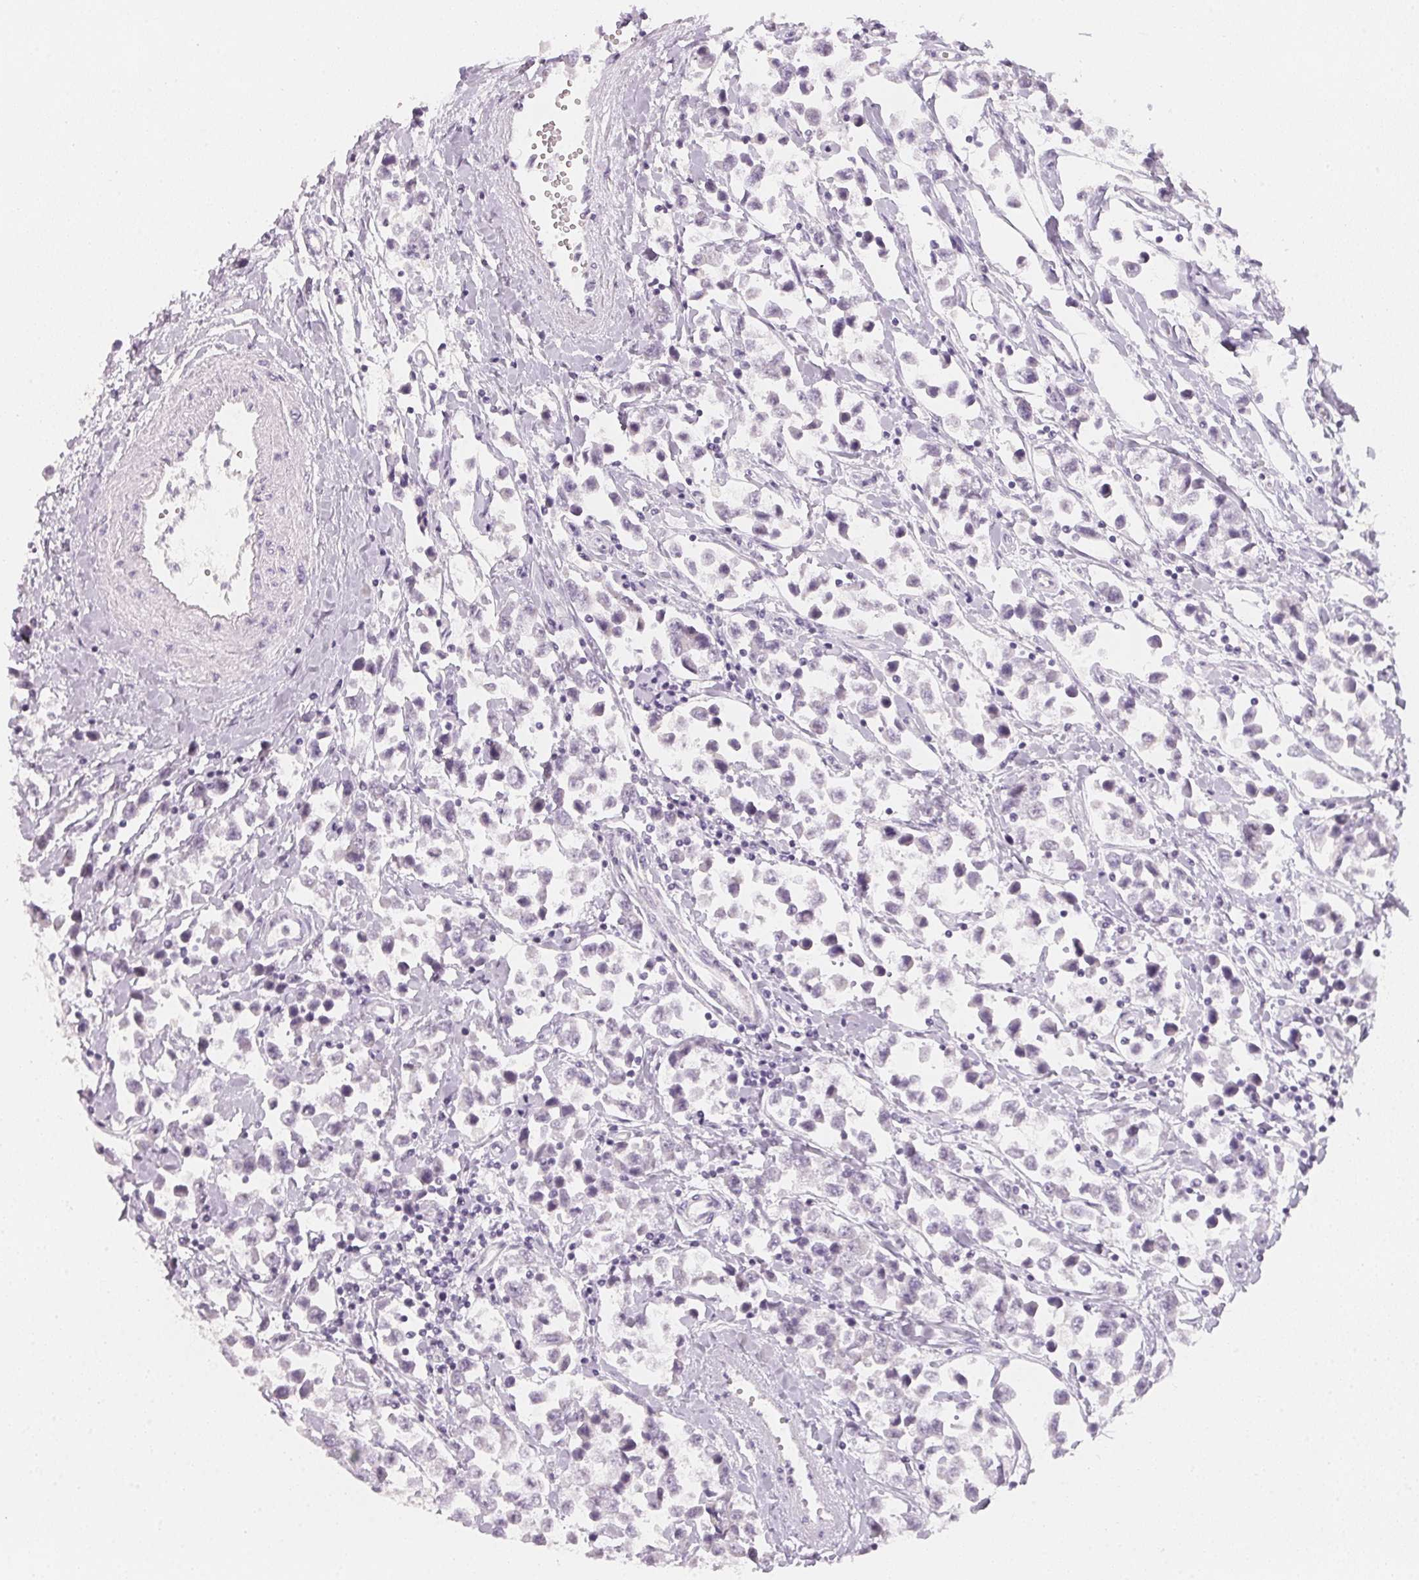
{"staining": {"intensity": "negative", "quantity": "none", "location": "none"}, "tissue": "testis cancer", "cell_type": "Tumor cells", "image_type": "cancer", "snomed": [{"axis": "morphology", "description": "Seminoma, NOS"}, {"axis": "topography", "description": "Testis"}], "caption": "Human testis cancer (seminoma) stained for a protein using IHC exhibits no positivity in tumor cells.", "gene": "CFAP276", "patient": {"sex": "male", "age": 34}}